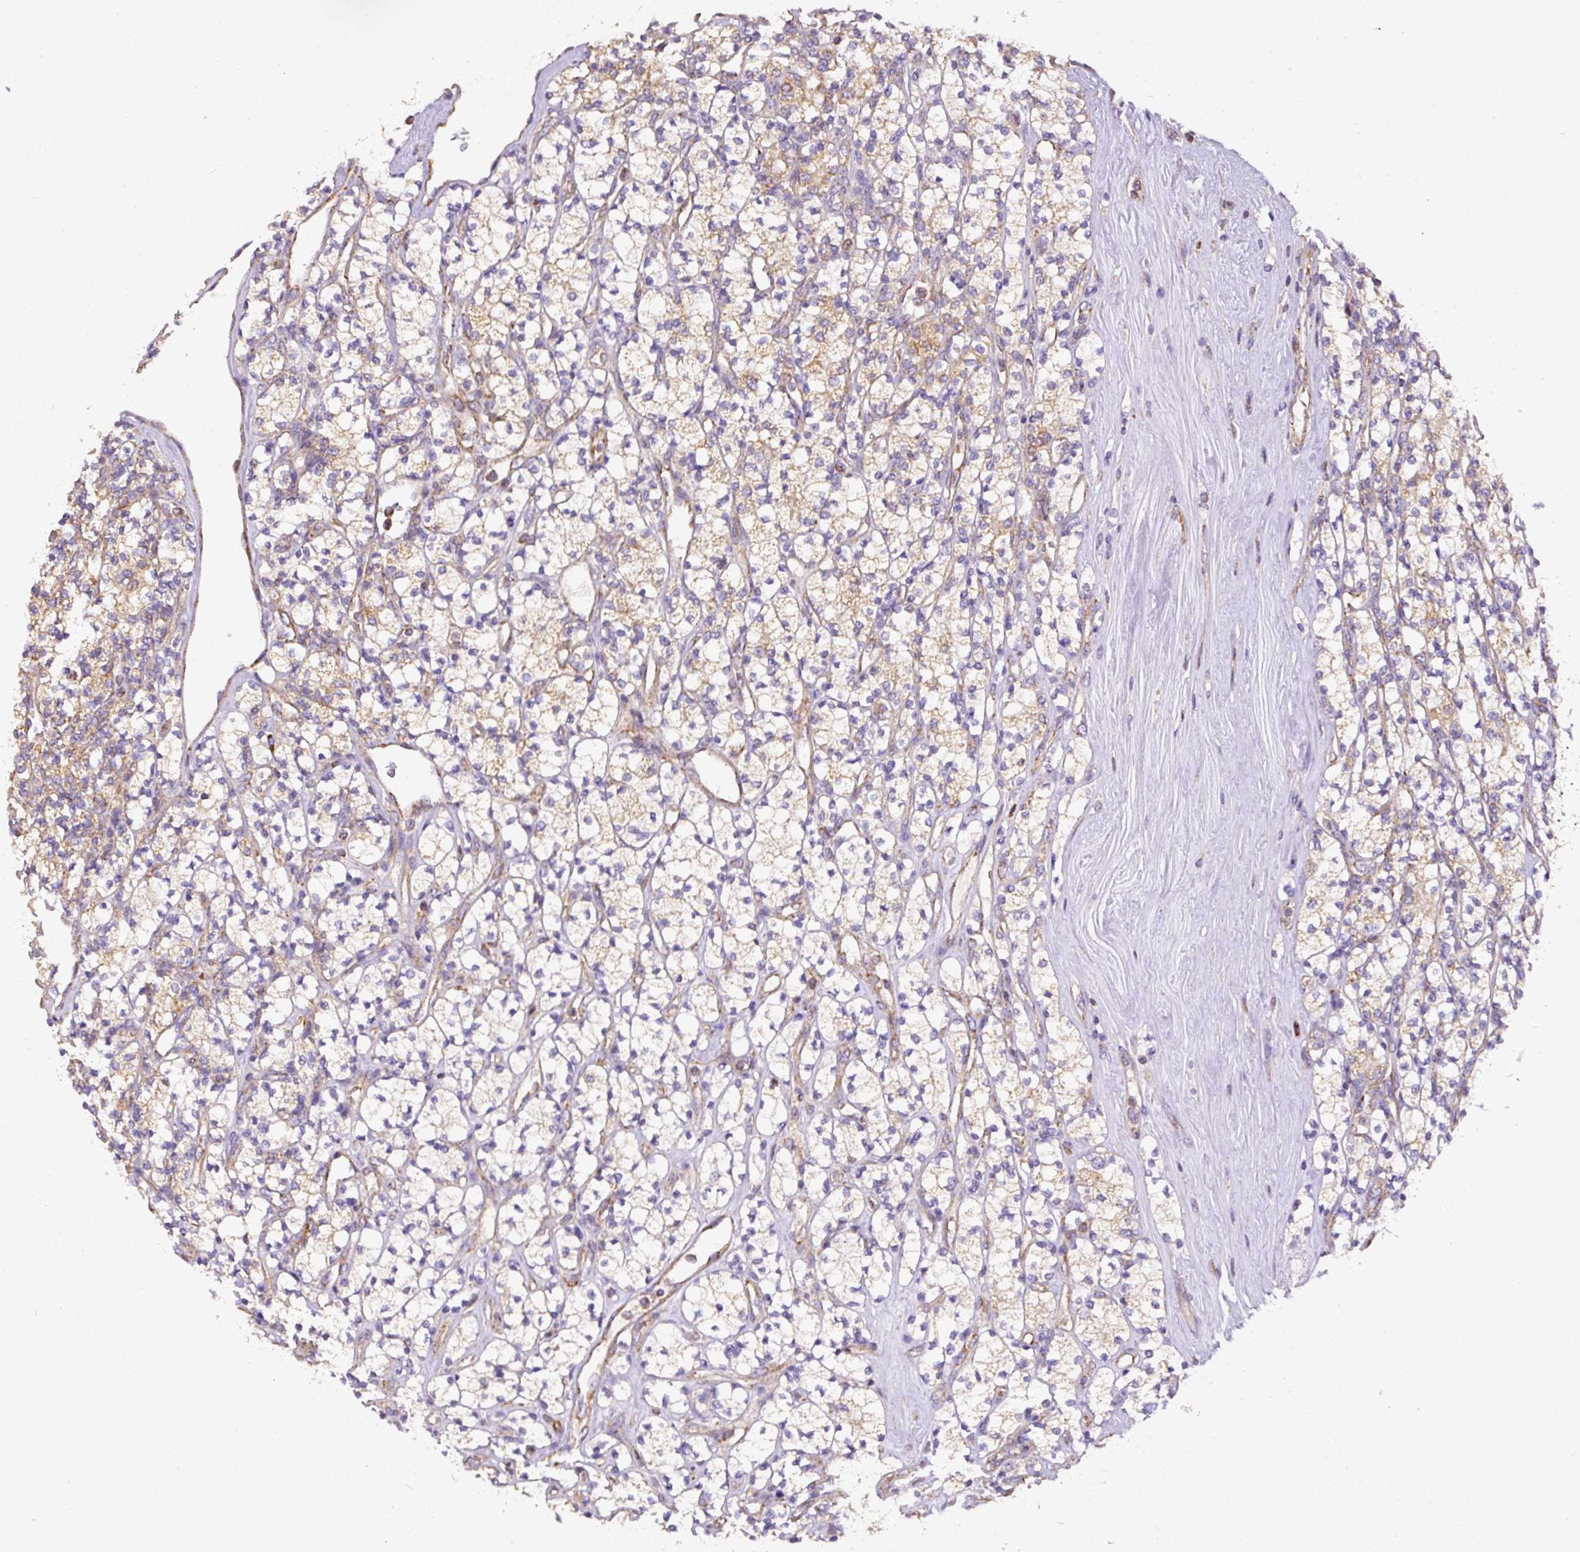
{"staining": {"intensity": "weak", "quantity": "25%-75%", "location": "cytoplasmic/membranous"}, "tissue": "renal cancer", "cell_type": "Tumor cells", "image_type": "cancer", "snomed": [{"axis": "morphology", "description": "Adenocarcinoma, NOS"}, {"axis": "topography", "description": "Kidney"}], "caption": "Renal cancer (adenocarcinoma) stained for a protein reveals weak cytoplasmic/membranous positivity in tumor cells.", "gene": "NDUFAF2", "patient": {"sex": "male", "age": 77}}